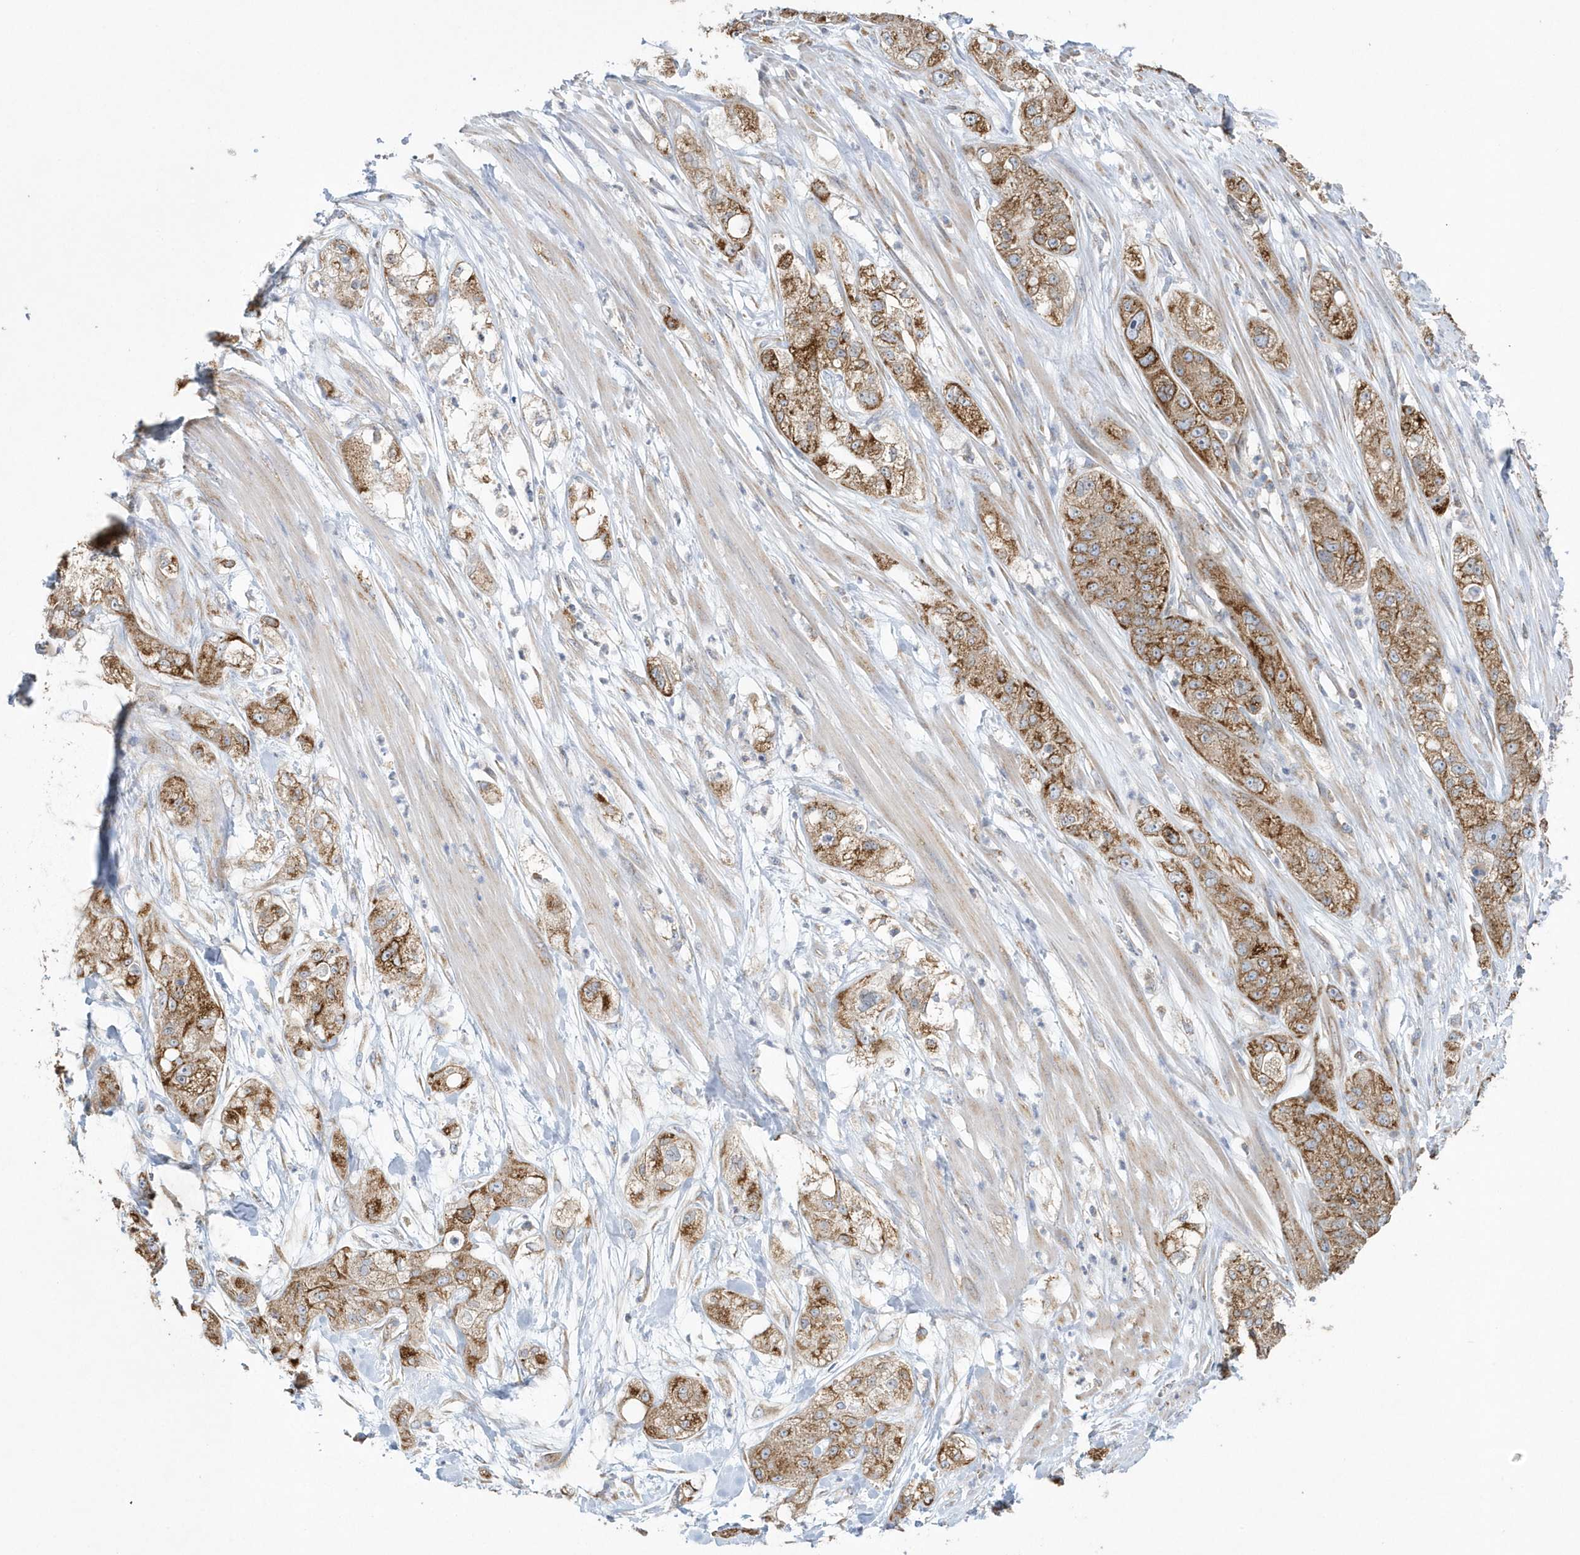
{"staining": {"intensity": "strong", "quantity": ">75%", "location": "cytoplasmic/membranous"}, "tissue": "pancreatic cancer", "cell_type": "Tumor cells", "image_type": "cancer", "snomed": [{"axis": "morphology", "description": "Adenocarcinoma, NOS"}, {"axis": "topography", "description": "Pancreas"}], "caption": "High-magnification brightfield microscopy of adenocarcinoma (pancreatic) stained with DAB (brown) and counterstained with hematoxylin (blue). tumor cells exhibit strong cytoplasmic/membranous staining is seen in about>75% of cells.", "gene": "SPATA5", "patient": {"sex": "female", "age": 78}}